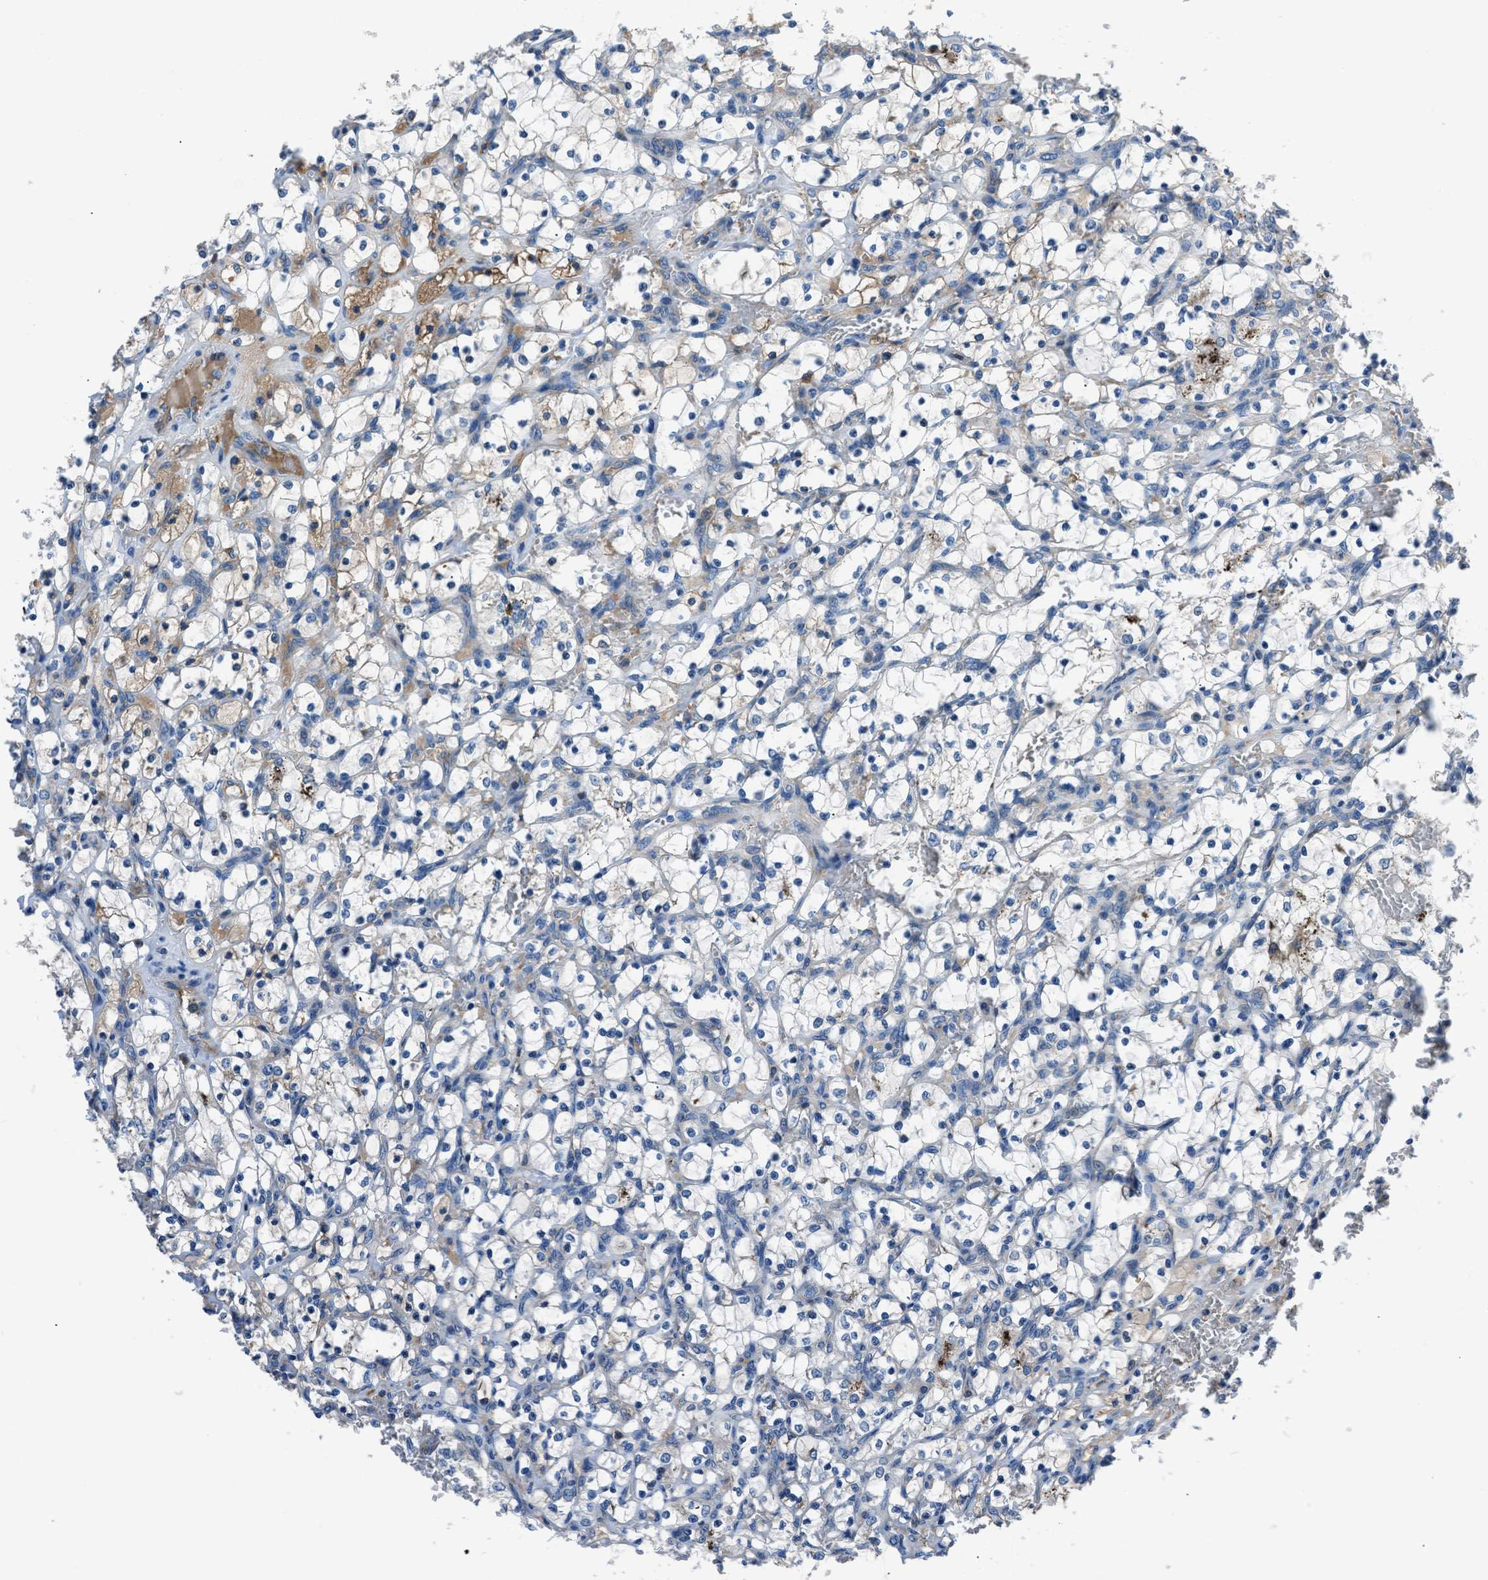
{"staining": {"intensity": "negative", "quantity": "none", "location": "none"}, "tissue": "renal cancer", "cell_type": "Tumor cells", "image_type": "cancer", "snomed": [{"axis": "morphology", "description": "Adenocarcinoma, NOS"}, {"axis": "topography", "description": "Kidney"}], "caption": "This is a micrograph of immunohistochemistry staining of renal cancer, which shows no expression in tumor cells. Nuclei are stained in blue.", "gene": "SLC38A6", "patient": {"sex": "female", "age": 69}}